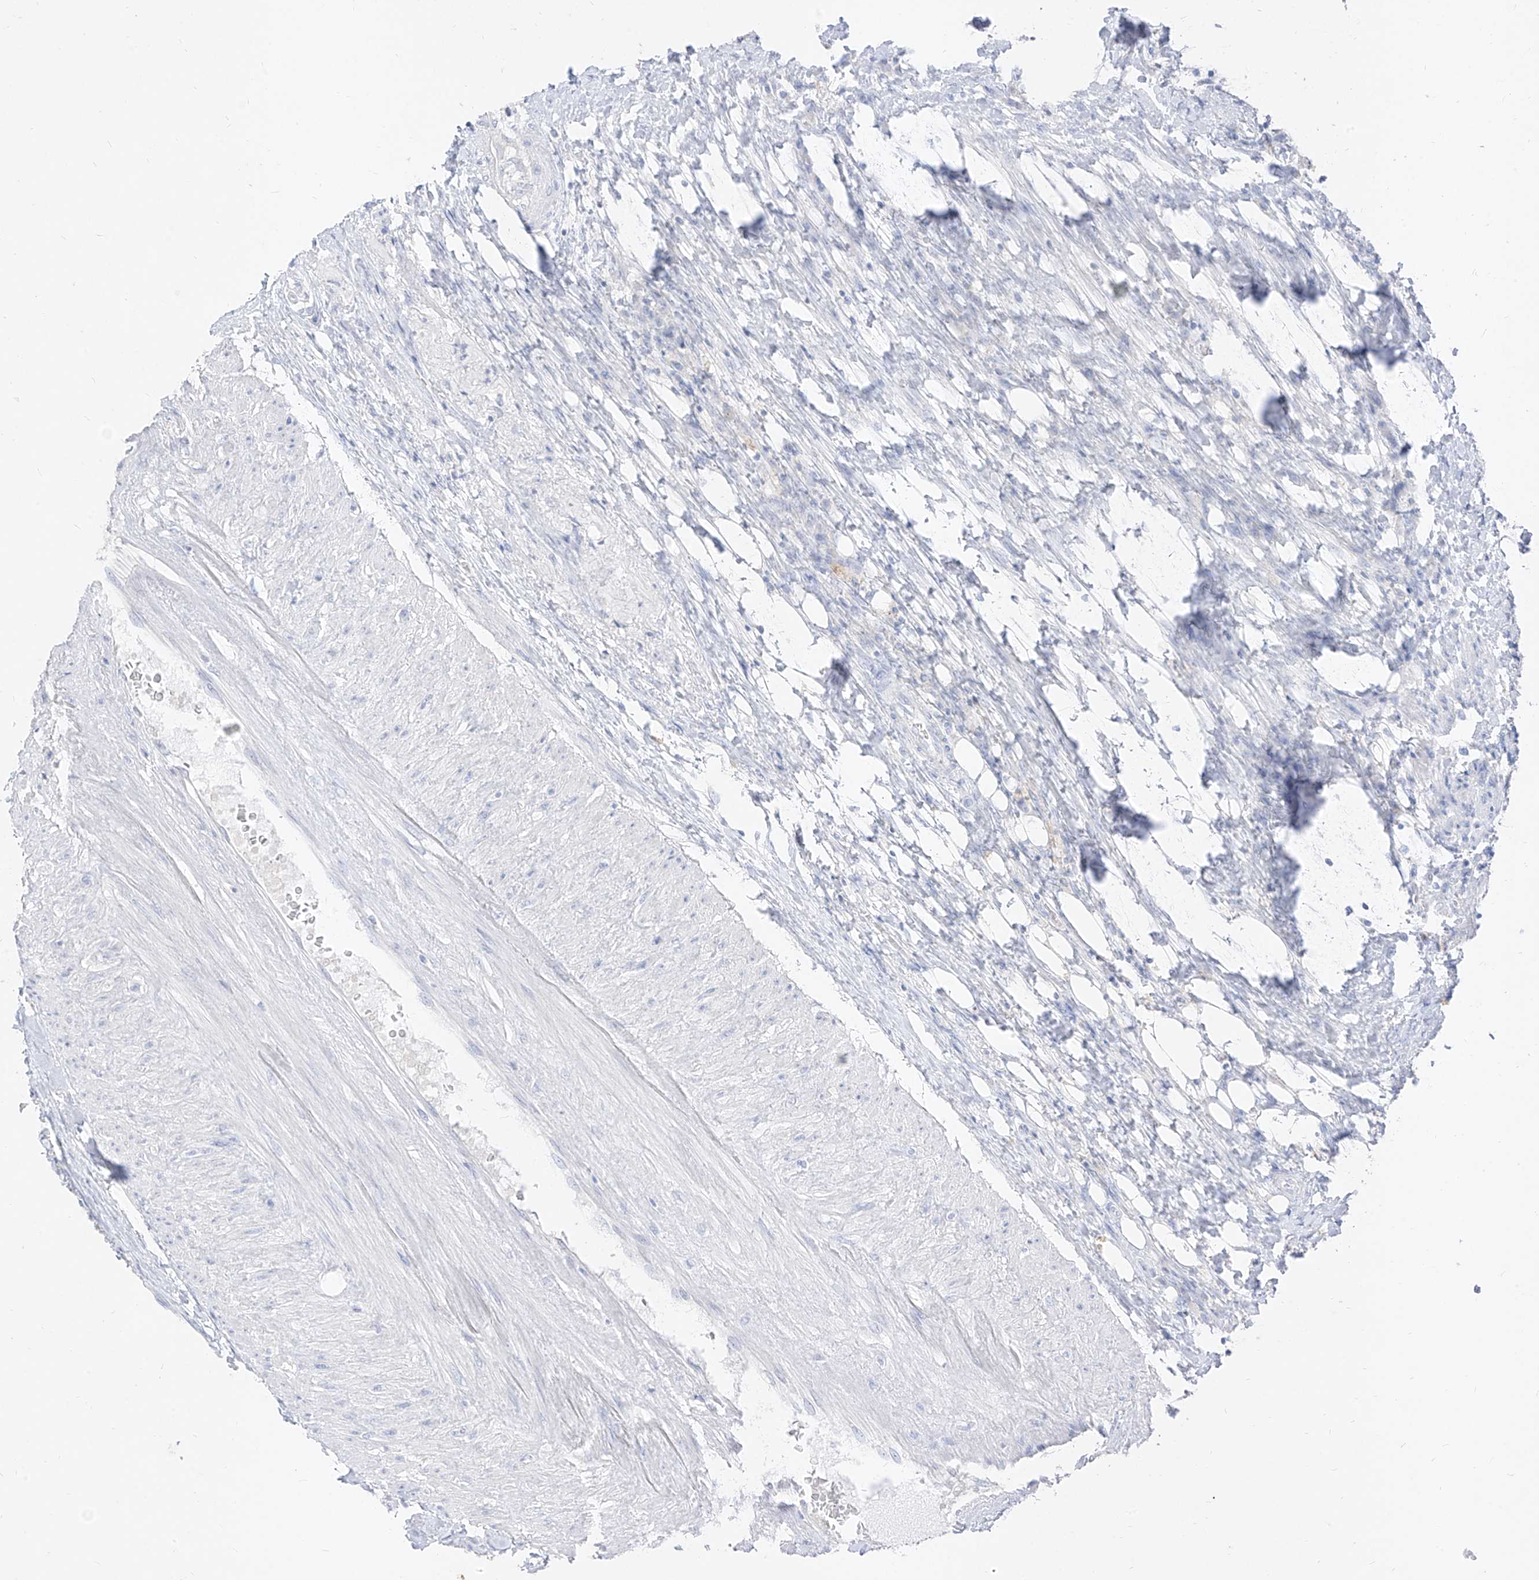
{"staining": {"intensity": "negative", "quantity": "none", "location": "none"}, "tissue": "colorectal cancer", "cell_type": "Tumor cells", "image_type": "cancer", "snomed": [{"axis": "morphology", "description": "Adenocarcinoma, NOS"}, {"axis": "topography", "description": "Colon"}], "caption": "Immunohistochemical staining of colorectal cancer shows no significant positivity in tumor cells. (DAB immunohistochemistry visualized using brightfield microscopy, high magnification).", "gene": "ZZEF1", "patient": {"sex": "male", "age": 83}}